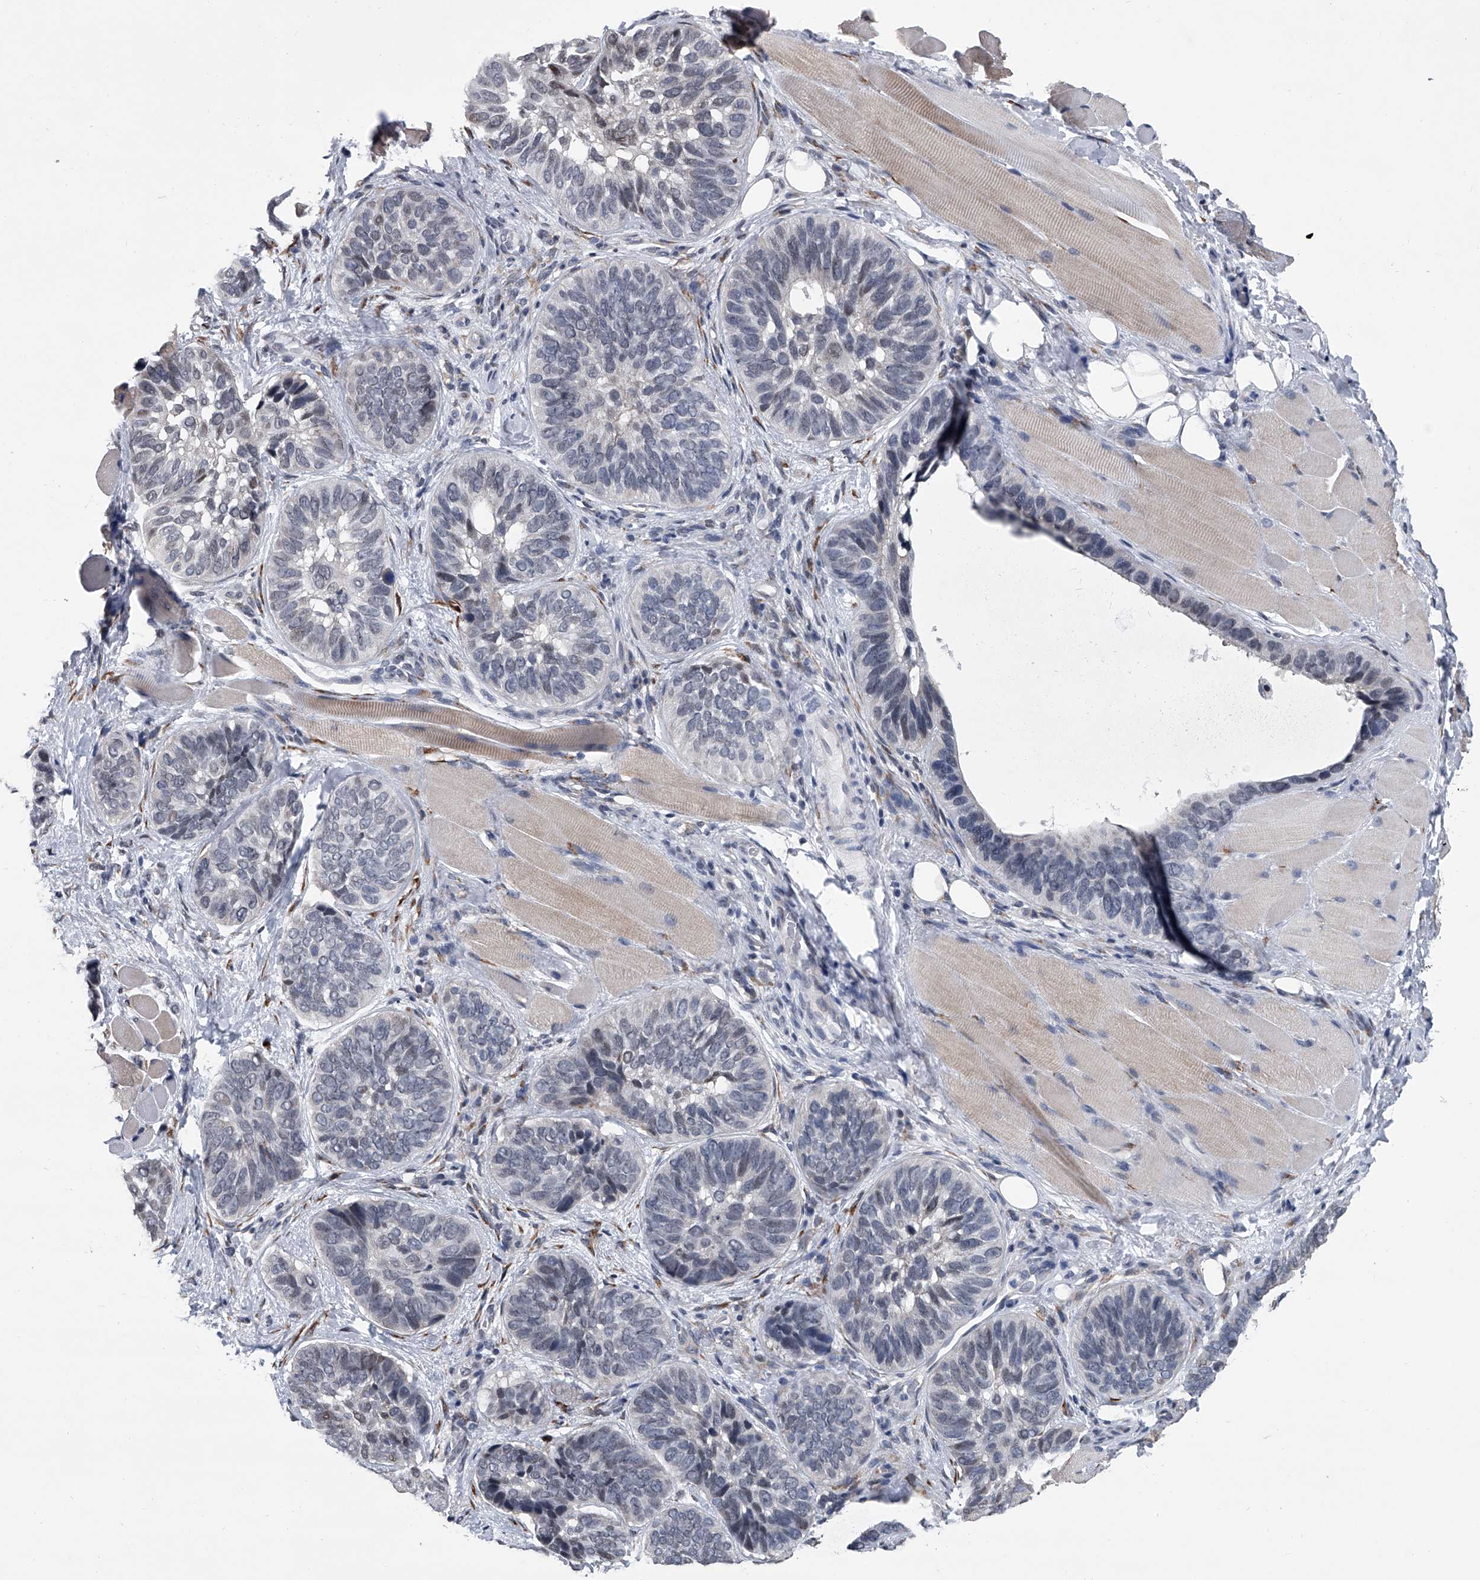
{"staining": {"intensity": "negative", "quantity": "none", "location": "none"}, "tissue": "skin cancer", "cell_type": "Tumor cells", "image_type": "cancer", "snomed": [{"axis": "morphology", "description": "Basal cell carcinoma"}, {"axis": "topography", "description": "Skin"}], "caption": "This is an immunohistochemistry (IHC) photomicrograph of skin basal cell carcinoma. There is no staining in tumor cells.", "gene": "PPP2R5D", "patient": {"sex": "male", "age": 62}}